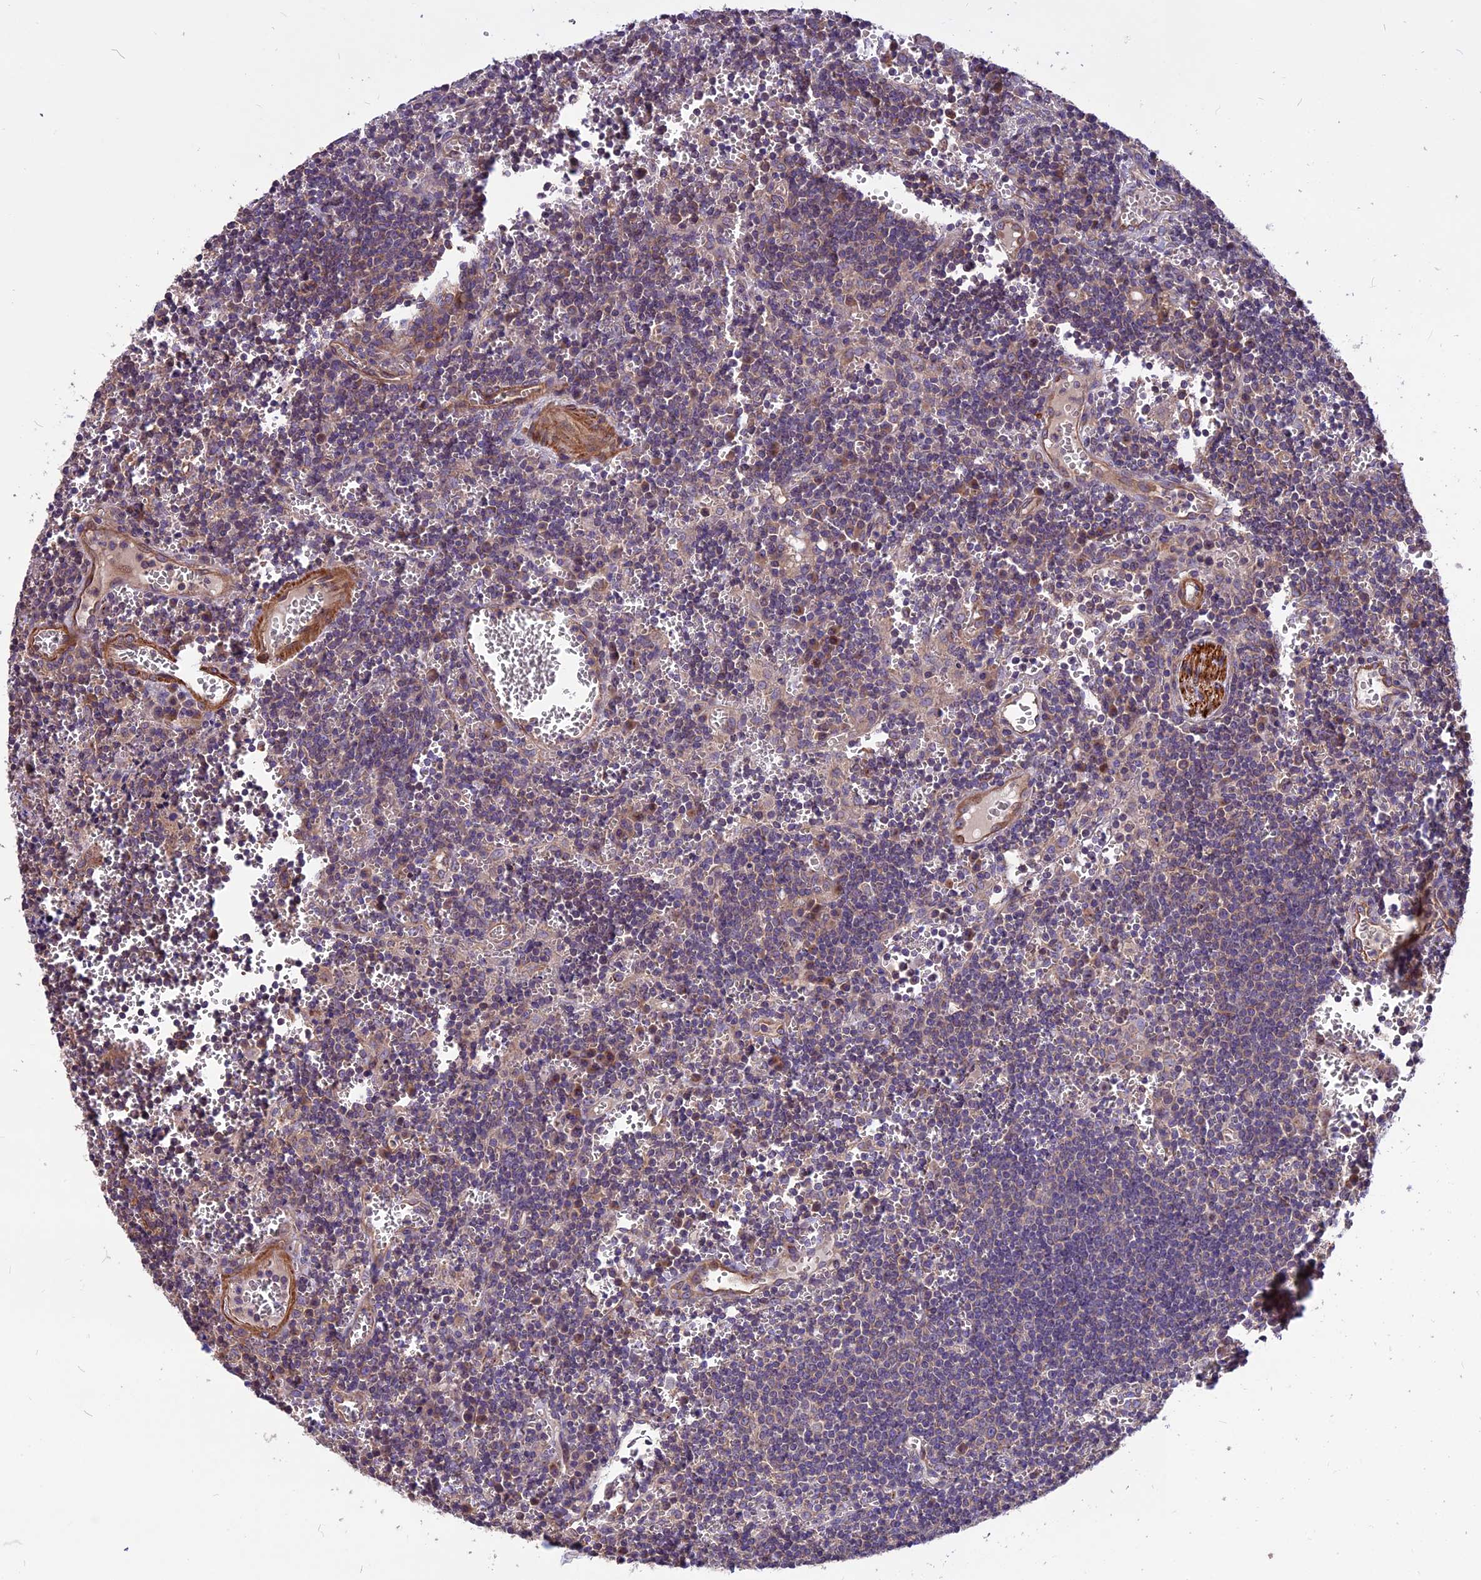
{"staining": {"intensity": "weak", "quantity": "<25%", "location": "cytoplasmic/membranous"}, "tissue": "lymph node", "cell_type": "Germinal center cells", "image_type": "normal", "snomed": [{"axis": "morphology", "description": "Normal tissue, NOS"}, {"axis": "topography", "description": "Lymph node"}], "caption": "Immunohistochemistry micrograph of benign human lymph node stained for a protein (brown), which displays no expression in germinal center cells.", "gene": "ANO3", "patient": {"sex": "female", "age": 73}}